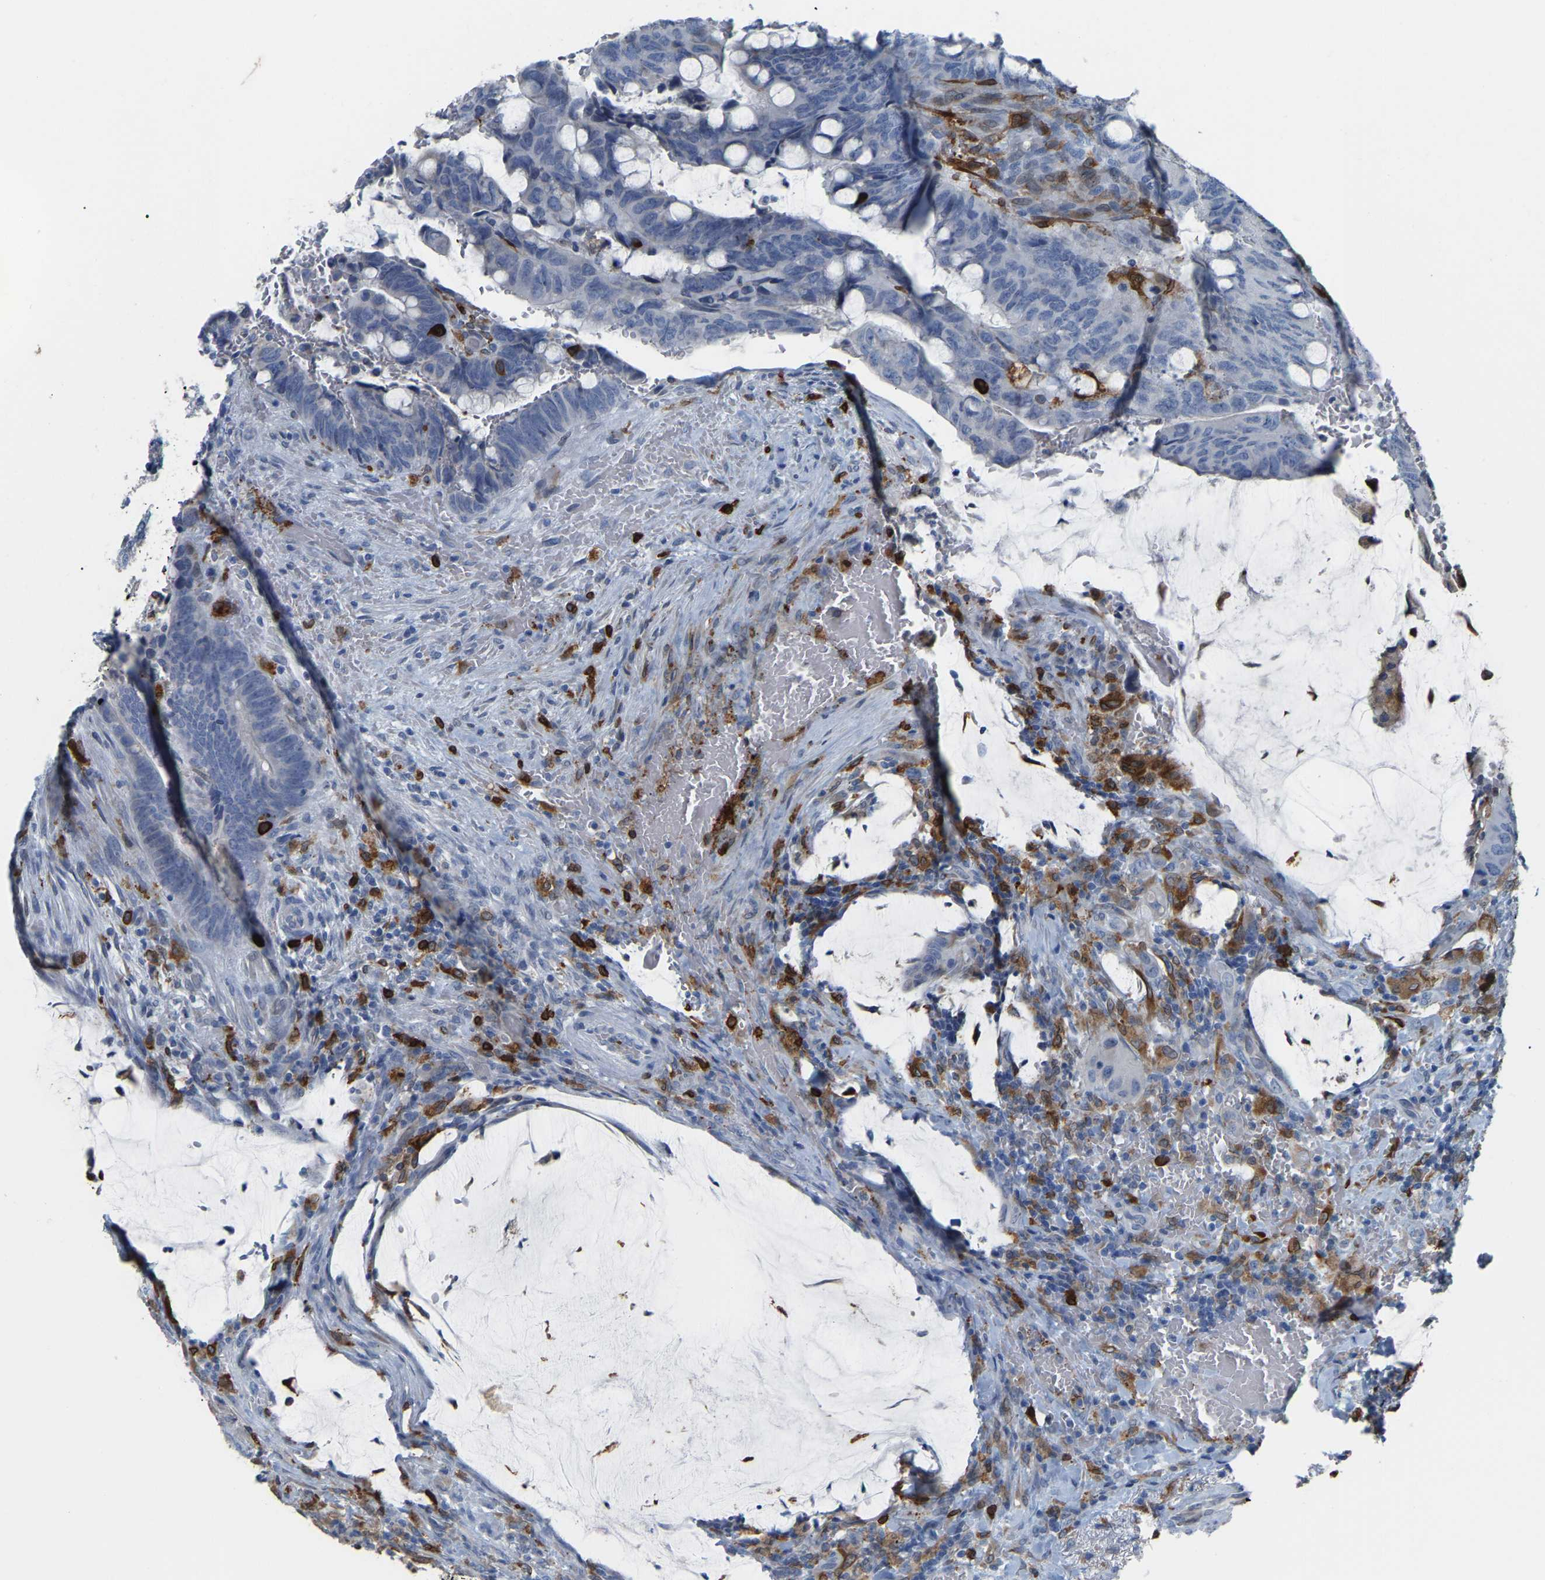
{"staining": {"intensity": "negative", "quantity": "none", "location": "none"}, "tissue": "colorectal cancer", "cell_type": "Tumor cells", "image_type": "cancer", "snomed": [{"axis": "morphology", "description": "Normal tissue, NOS"}, {"axis": "morphology", "description": "Adenocarcinoma, NOS"}, {"axis": "topography", "description": "Rectum"}, {"axis": "topography", "description": "Peripheral nerve tissue"}], "caption": "An image of adenocarcinoma (colorectal) stained for a protein displays no brown staining in tumor cells.", "gene": "PTGS1", "patient": {"sex": "male", "age": 92}}